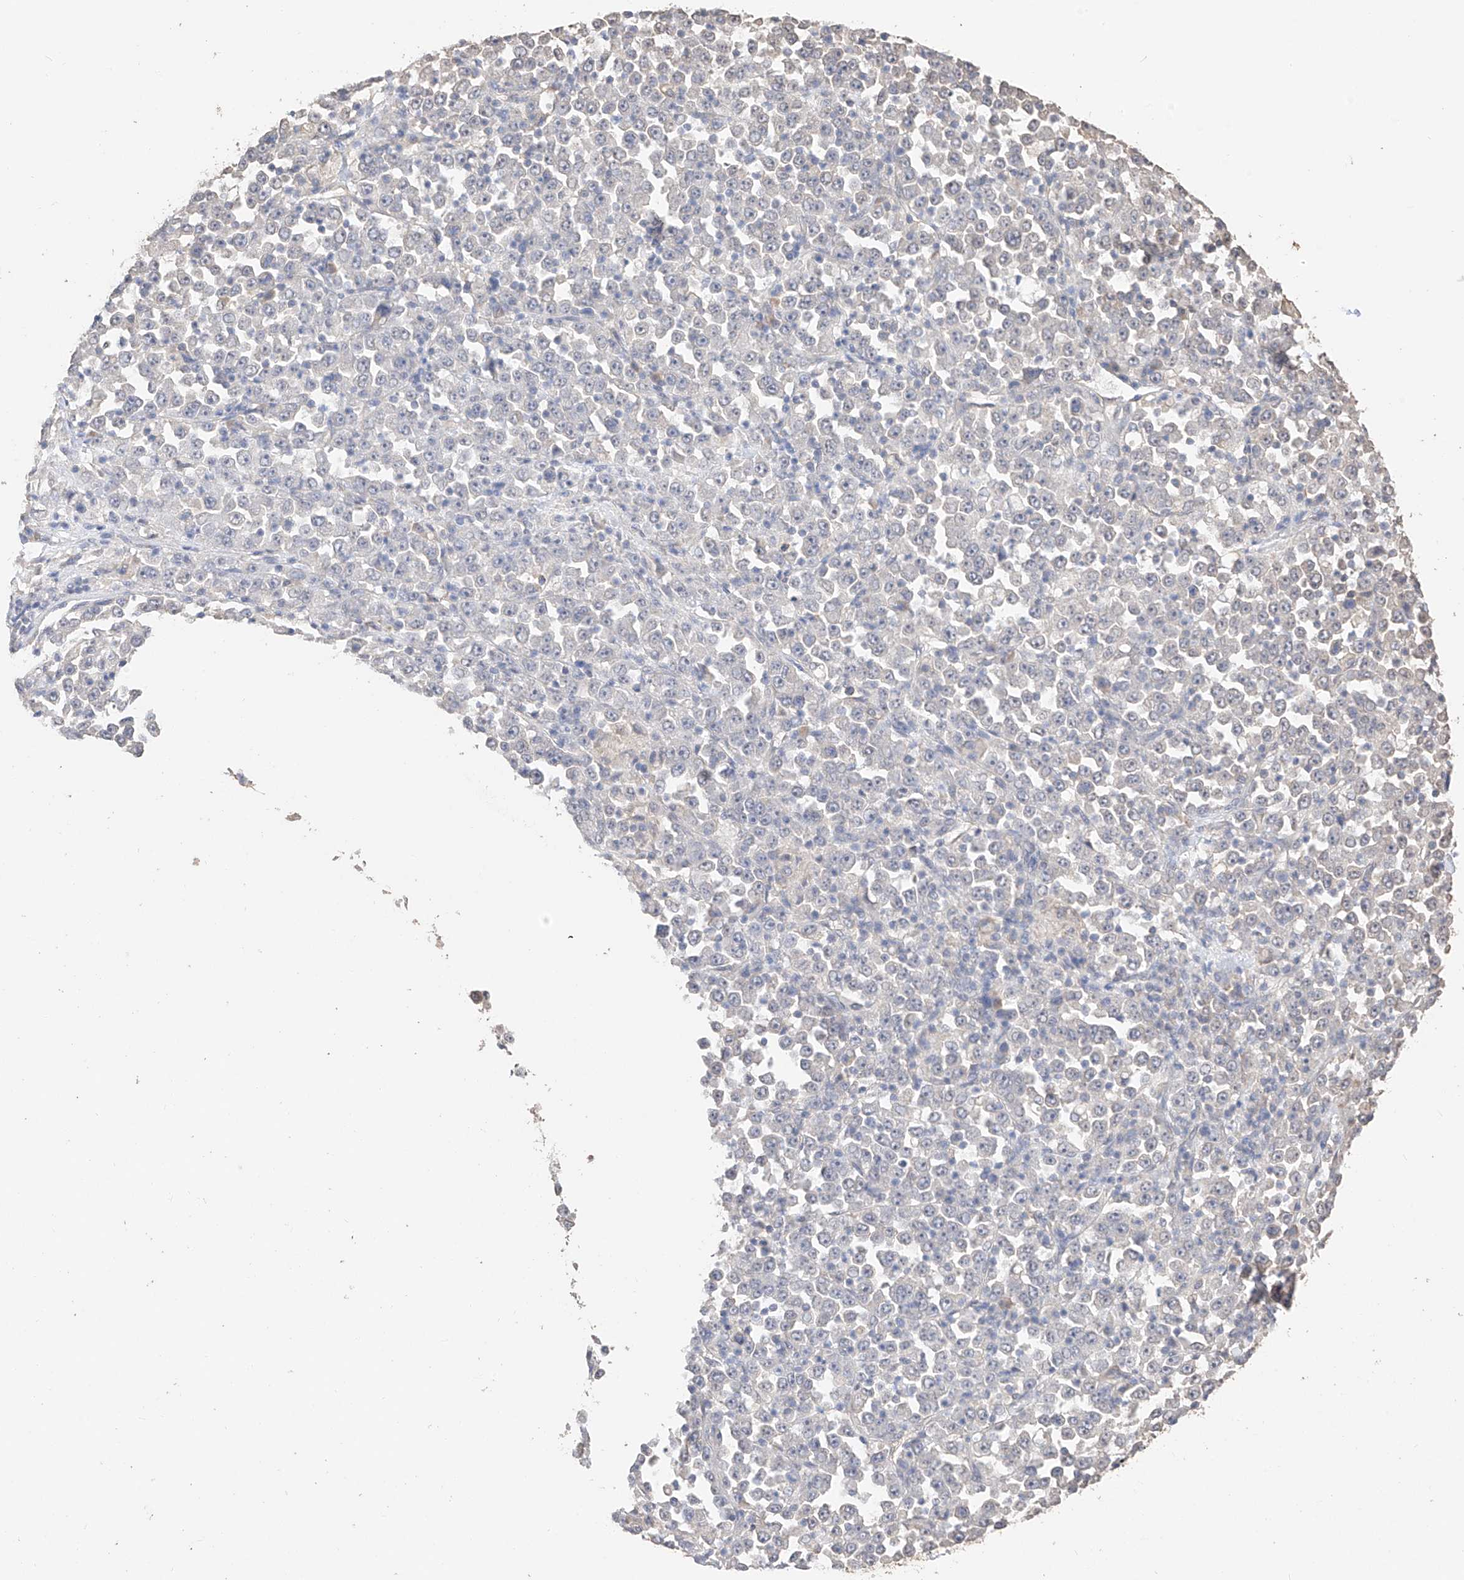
{"staining": {"intensity": "negative", "quantity": "none", "location": "none"}, "tissue": "stomach cancer", "cell_type": "Tumor cells", "image_type": "cancer", "snomed": [{"axis": "morphology", "description": "Normal tissue, NOS"}, {"axis": "morphology", "description": "Adenocarcinoma, NOS"}, {"axis": "topography", "description": "Stomach, upper"}, {"axis": "topography", "description": "Stomach"}], "caption": "Immunohistochemistry (IHC) histopathology image of human stomach adenocarcinoma stained for a protein (brown), which shows no positivity in tumor cells. Brightfield microscopy of immunohistochemistry stained with DAB (brown) and hematoxylin (blue), captured at high magnification.", "gene": "IL22RA2", "patient": {"sex": "male", "age": 59}}